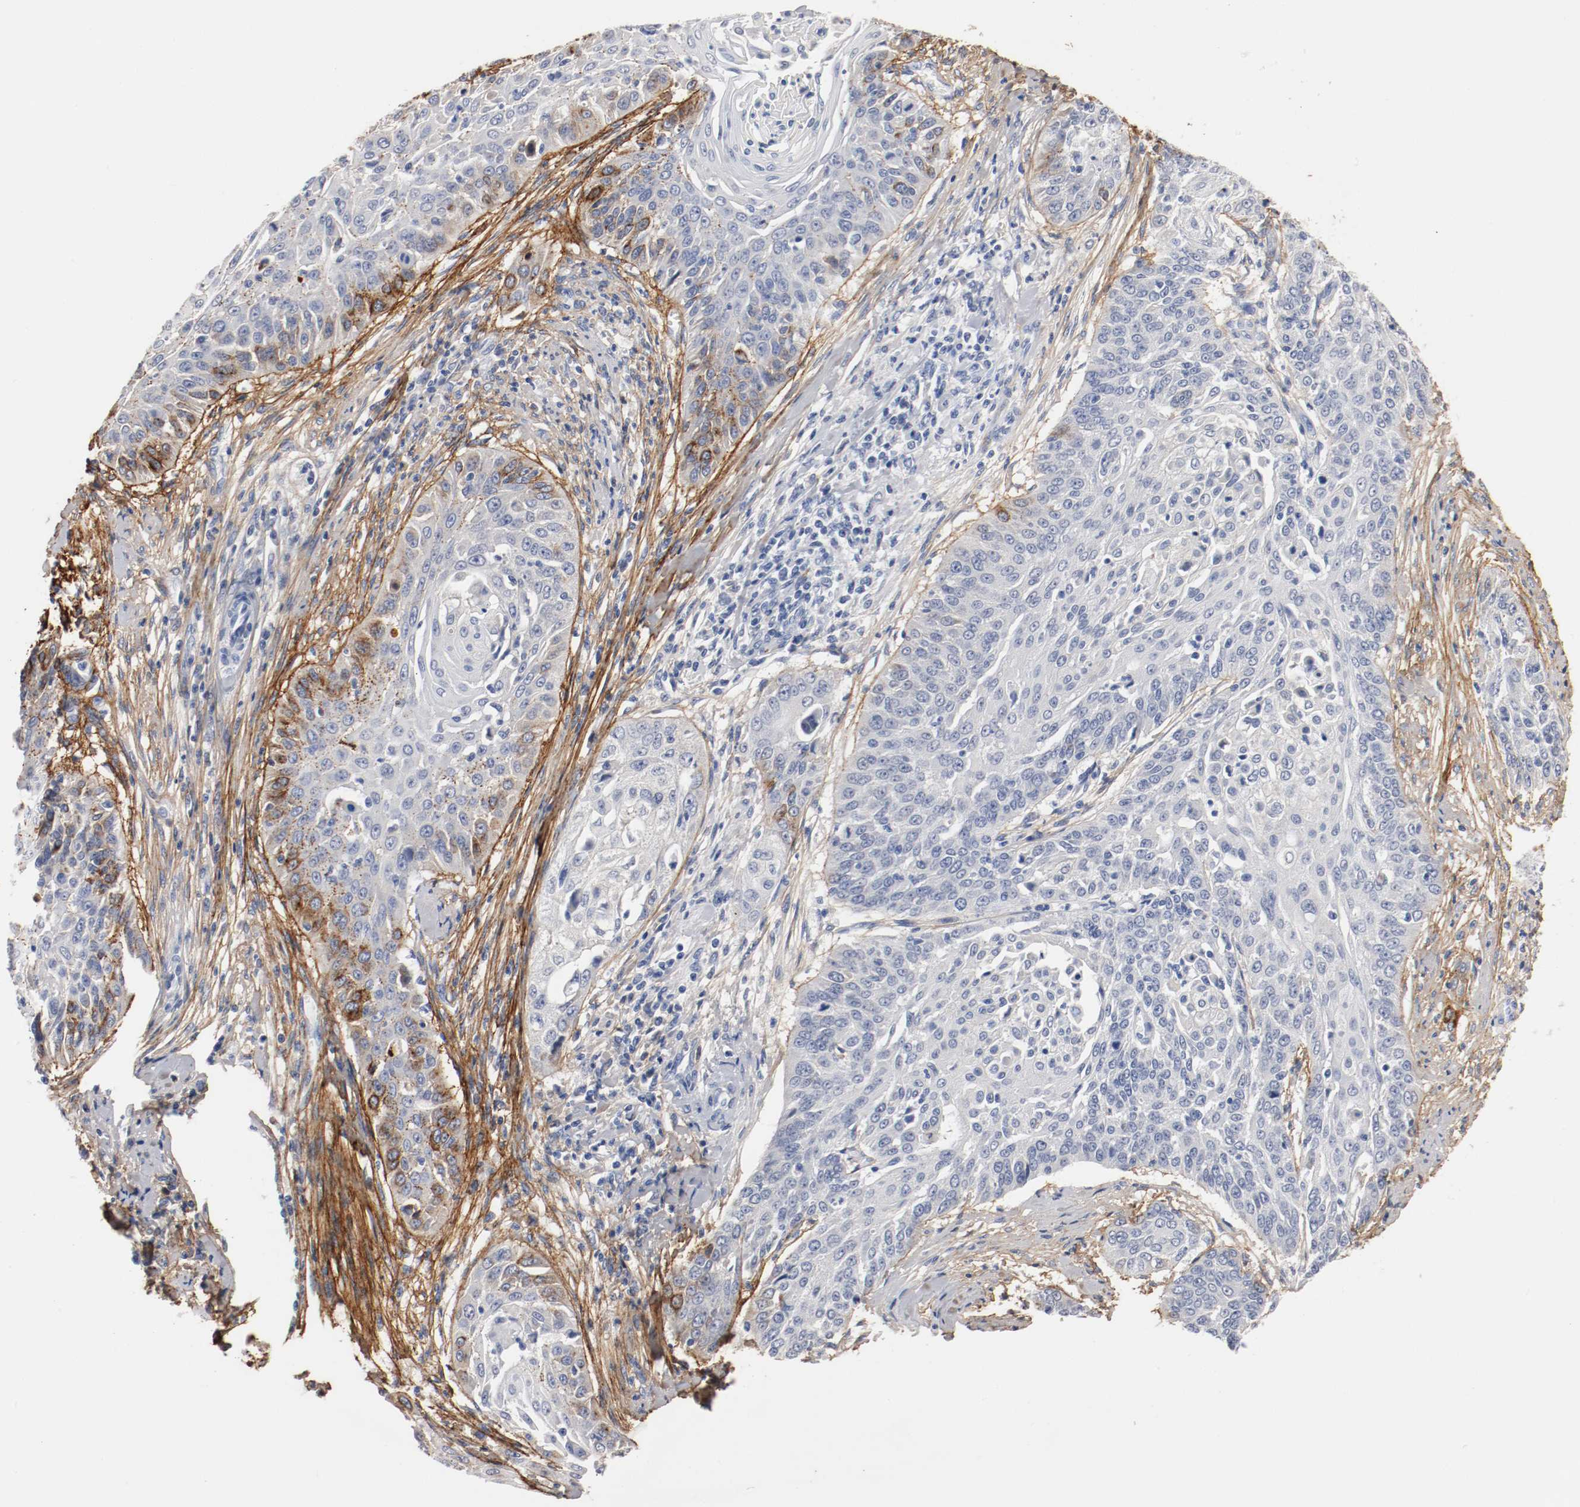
{"staining": {"intensity": "moderate", "quantity": "25%-75%", "location": "cytoplasmic/membranous"}, "tissue": "cervical cancer", "cell_type": "Tumor cells", "image_type": "cancer", "snomed": [{"axis": "morphology", "description": "Squamous cell carcinoma, NOS"}, {"axis": "topography", "description": "Cervix"}], "caption": "Protein analysis of cervical squamous cell carcinoma tissue exhibits moderate cytoplasmic/membranous positivity in about 25%-75% of tumor cells. The staining was performed using DAB, with brown indicating positive protein expression. Nuclei are stained blue with hematoxylin.", "gene": "TNC", "patient": {"sex": "female", "age": 33}}